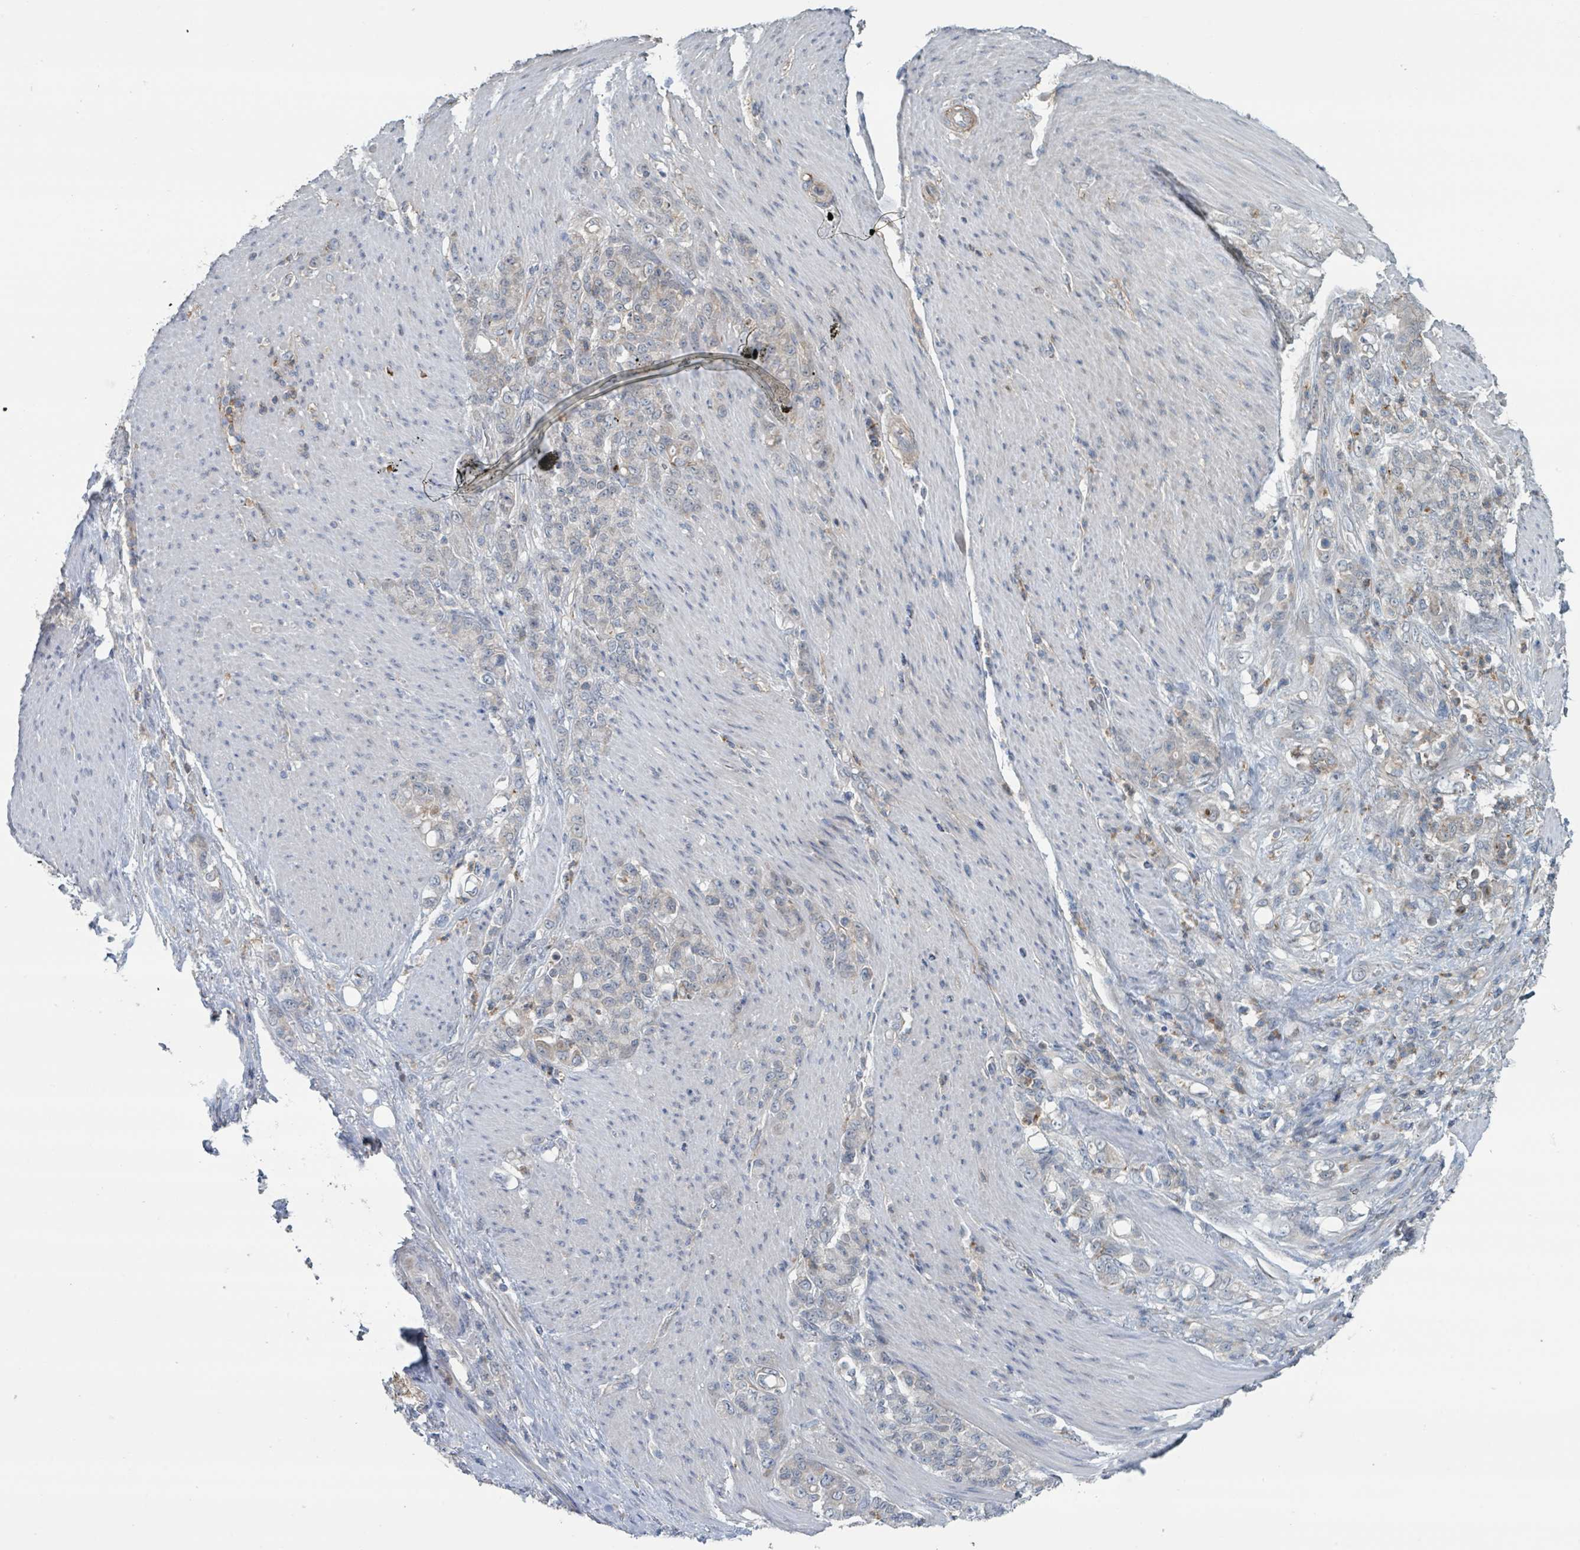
{"staining": {"intensity": "negative", "quantity": "none", "location": "none"}, "tissue": "stomach cancer", "cell_type": "Tumor cells", "image_type": "cancer", "snomed": [{"axis": "morphology", "description": "Adenocarcinoma, NOS"}, {"axis": "topography", "description": "Stomach"}], "caption": "This is an immunohistochemistry (IHC) image of human adenocarcinoma (stomach). There is no positivity in tumor cells.", "gene": "LRRC42", "patient": {"sex": "female", "age": 79}}